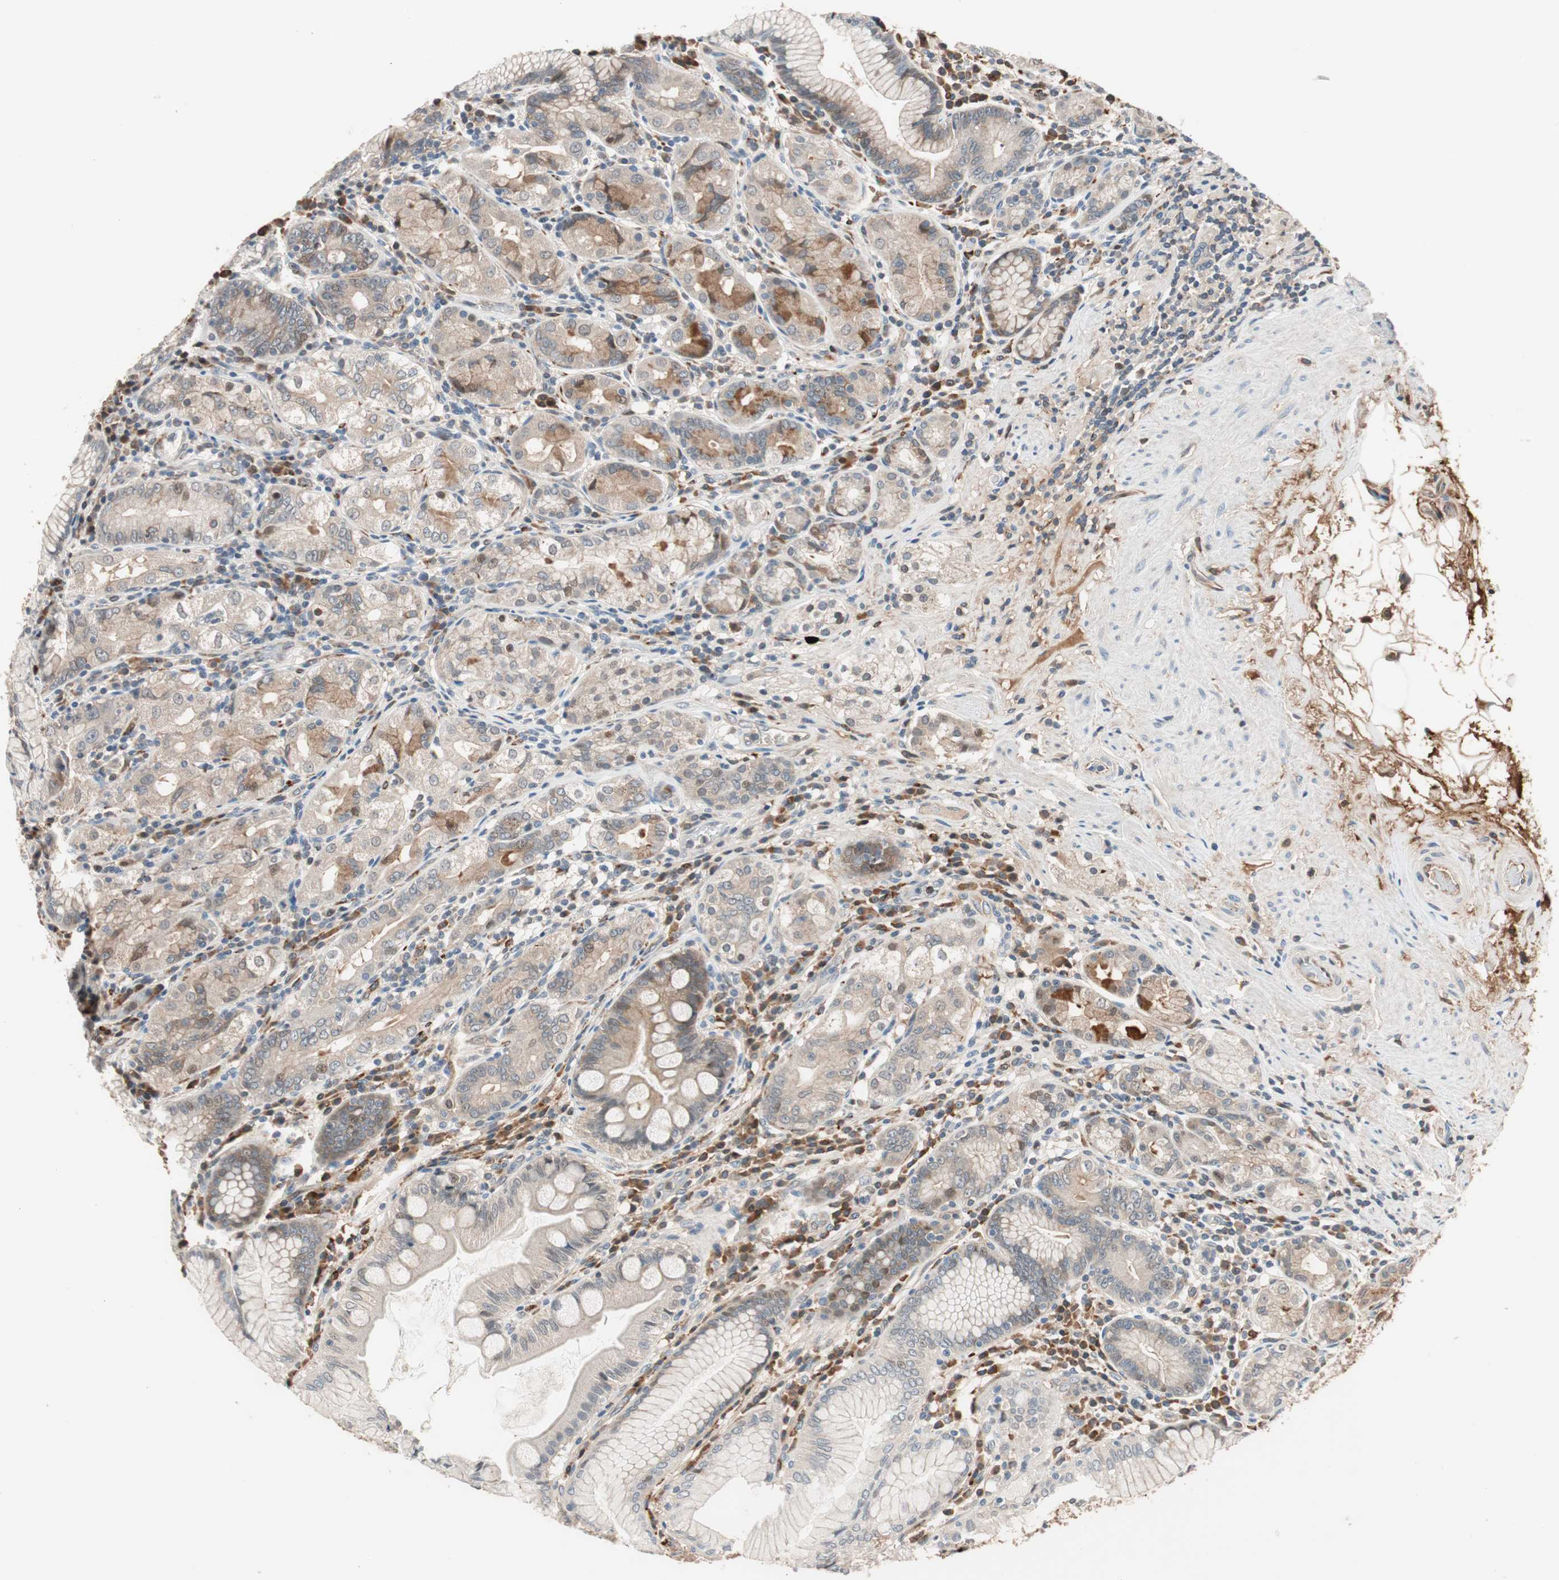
{"staining": {"intensity": "moderate", "quantity": "25%-75%", "location": "cytoplasmic/membranous"}, "tissue": "stomach", "cell_type": "Glandular cells", "image_type": "normal", "snomed": [{"axis": "morphology", "description": "Normal tissue, NOS"}, {"axis": "topography", "description": "Stomach, lower"}], "caption": "This is an image of immunohistochemistry (IHC) staining of normal stomach, which shows moderate expression in the cytoplasmic/membranous of glandular cells.", "gene": "P3R3URF", "patient": {"sex": "female", "age": 76}}